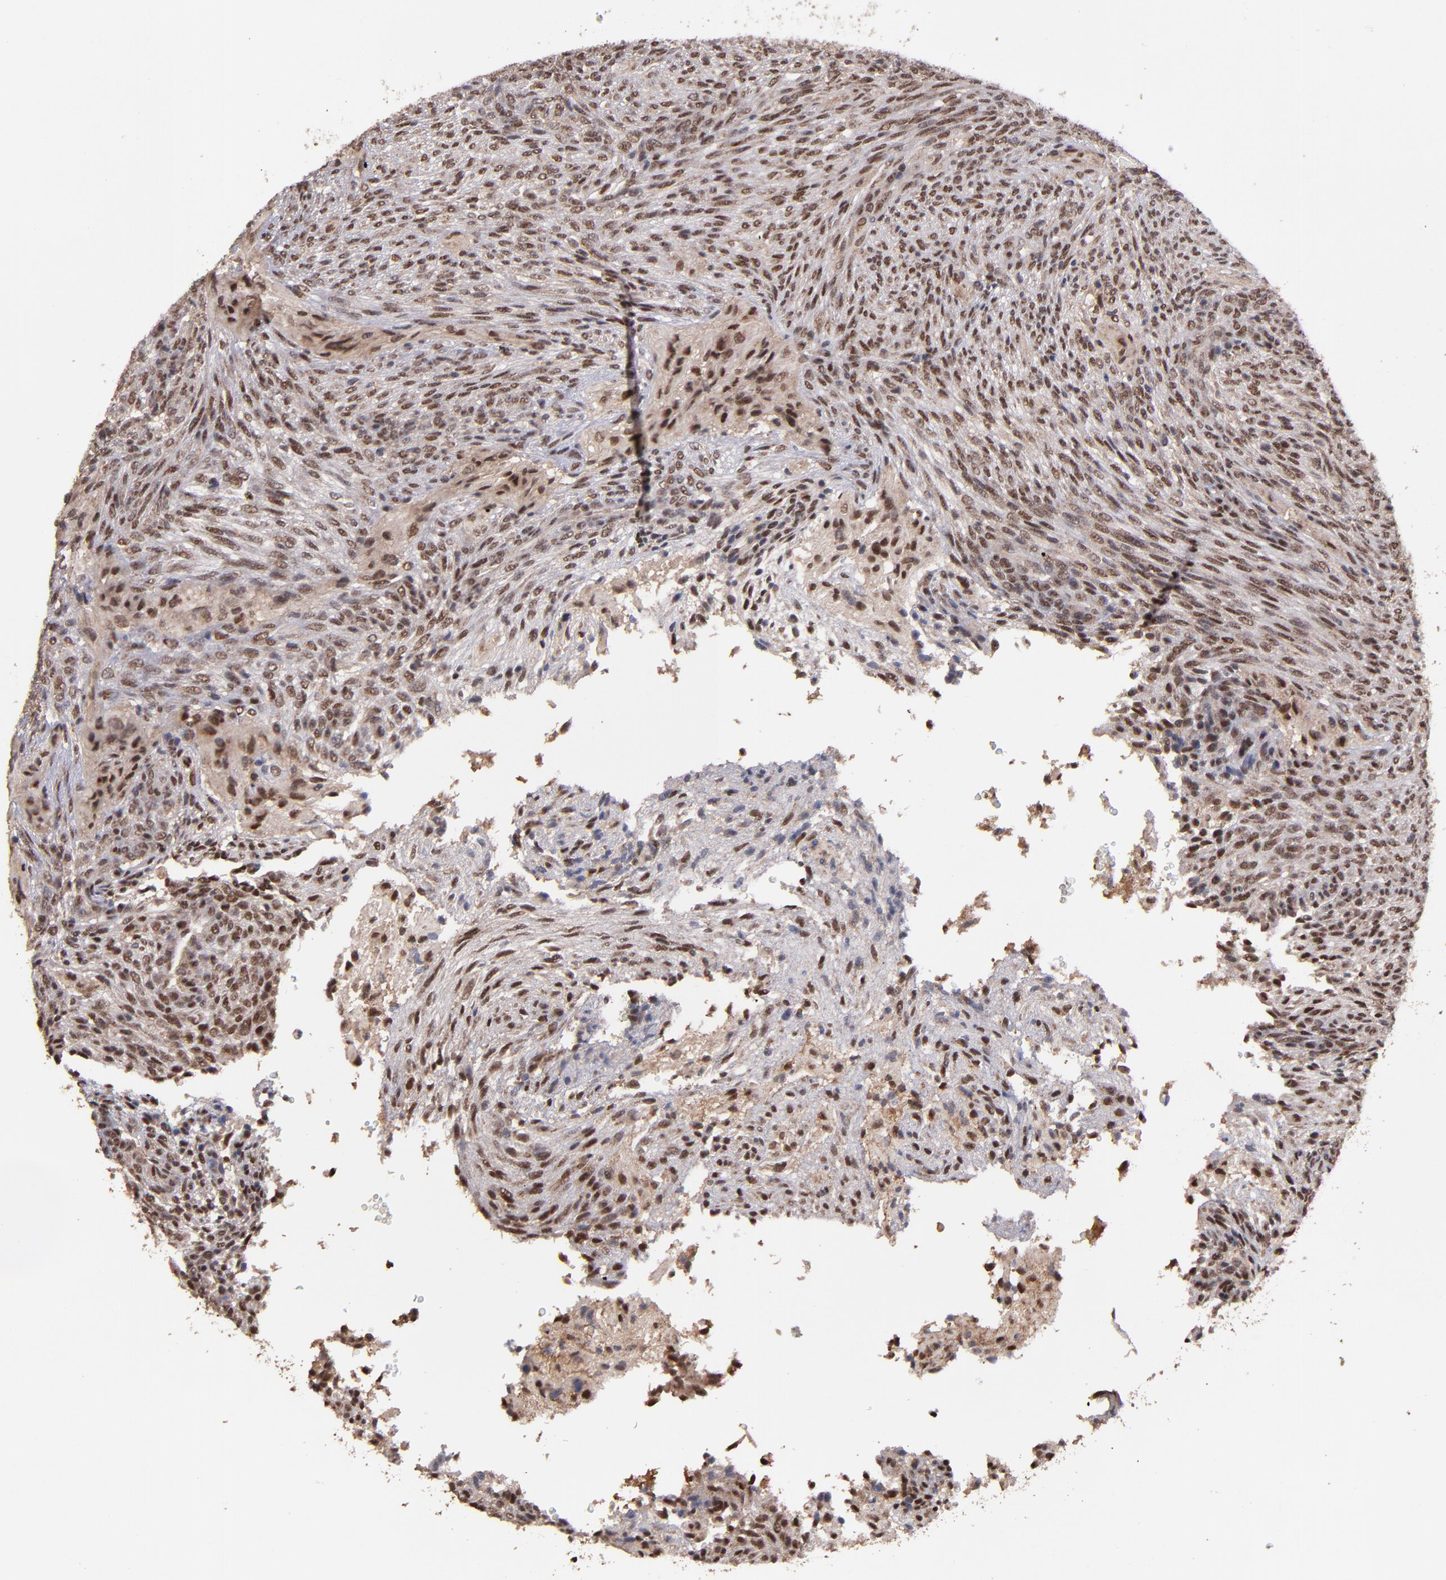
{"staining": {"intensity": "moderate", "quantity": ">75%", "location": "cytoplasmic/membranous,nuclear"}, "tissue": "glioma", "cell_type": "Tumor cells", "image_type": "cancer", "snomed": [{"axis": "morphology", "description": "Glioma, malignant, High grade"}, {"axis": "topography", "description": "Cerebral cortex"}], "caption": "The micrograph exhibits a brown stain indicating the presence of a protein in the cytoplasmic/membranous and nuclear of tumor cells in high-grade glioma (malignant).", "gene": "EAPP", "patient": {"sex": "female", "age": 55}}